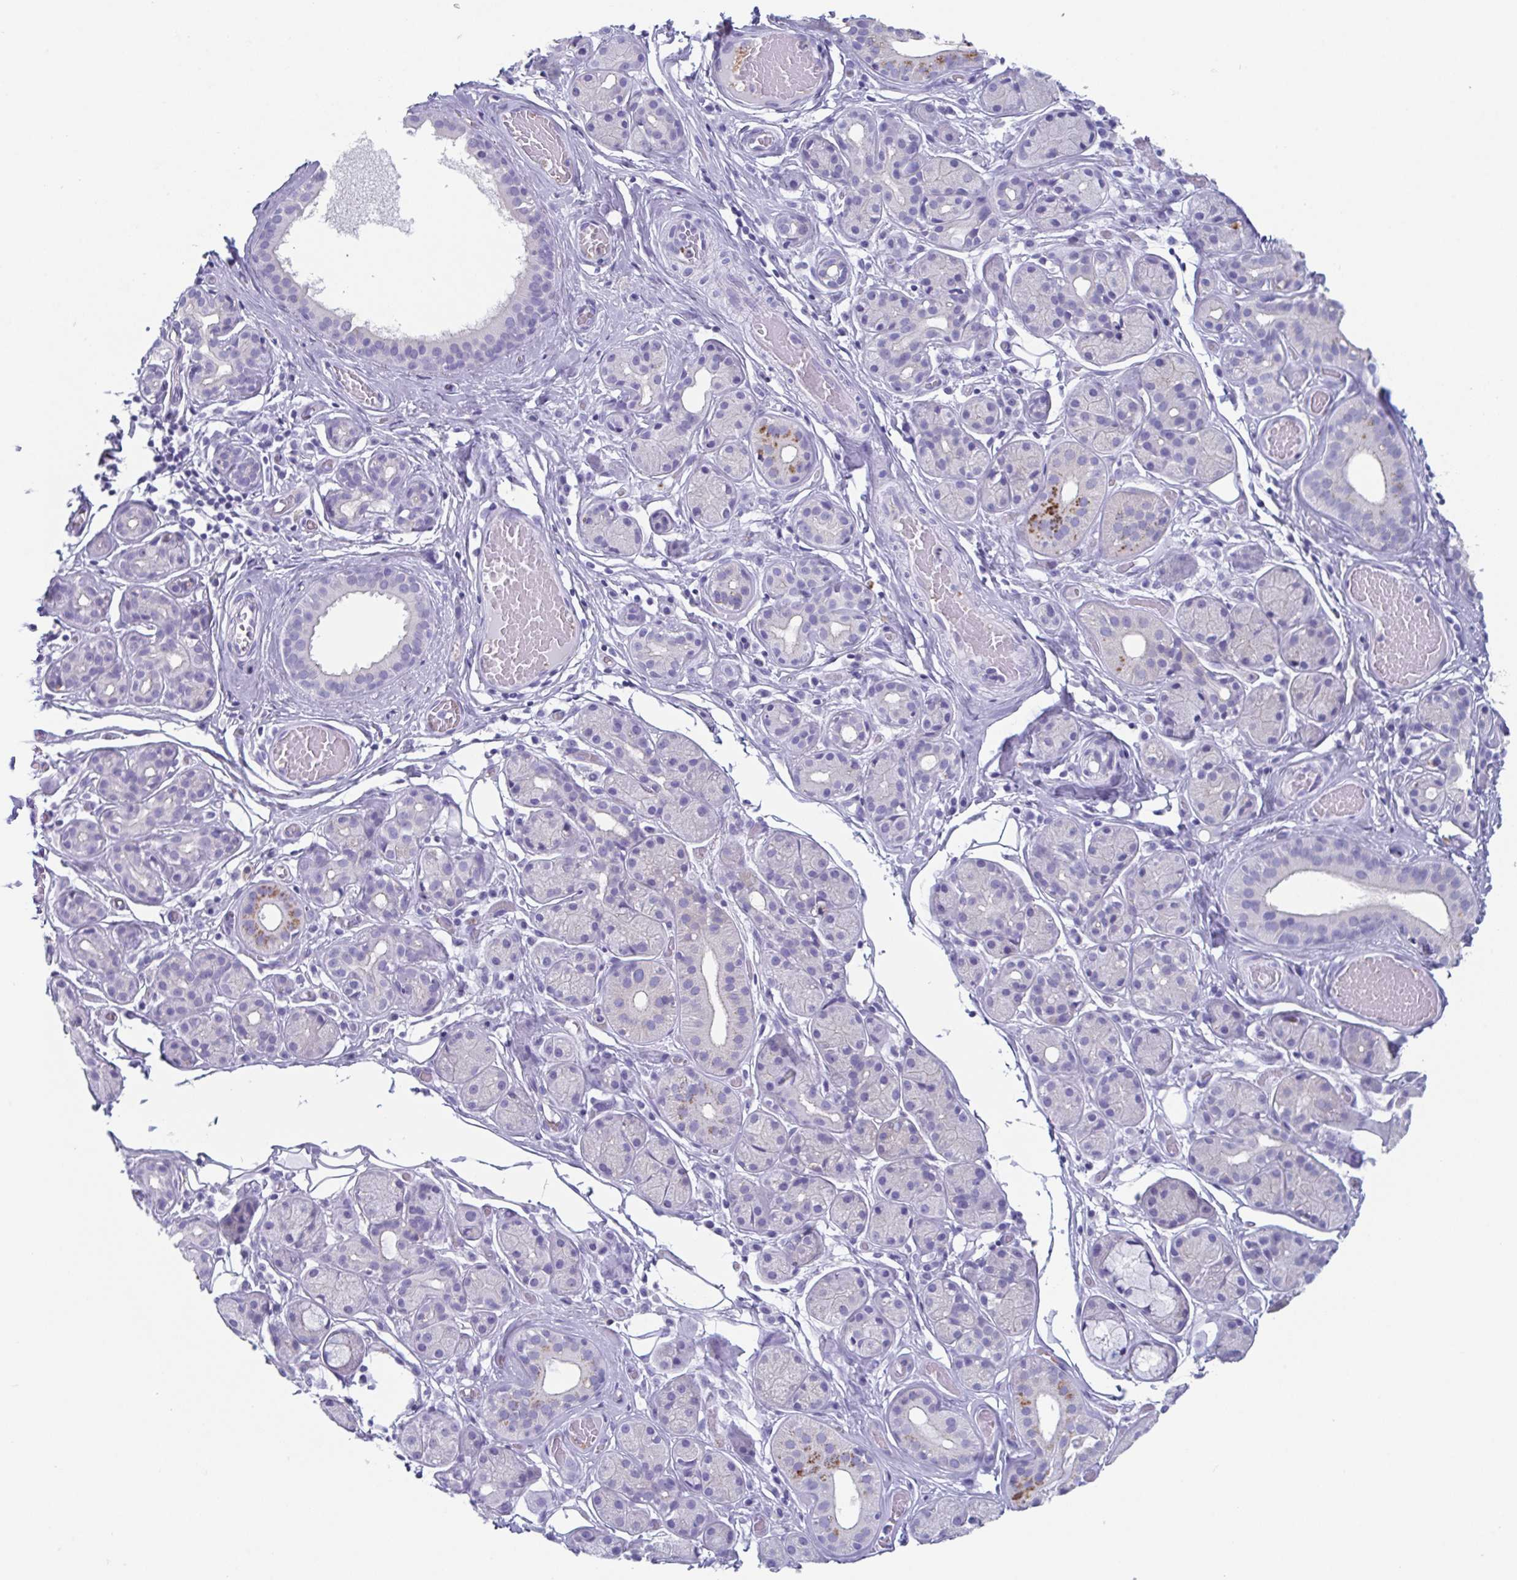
{"staining": {"intensity": "negative", "quantity": "none", "location": "none"}, "tissue": "salivary gland", "cell_type": "Glandular cells", "image_type": "normal", "snomed": [{"axis": "morphology", "description": "Normal tissue, NOS"}, {"axis": "topography", "description": "Salivary gland"}, {"axis": "topography", "description": "Peripheral nerve tissue"}], "caption": "Immunohistochemical staining of normal human salivary gland displays no significant expression in glandular cells. (DAB IHC with hematoxylin counter stain).", "gene": "LYRM2", "patient": {"sex": "male", "age": 71}}